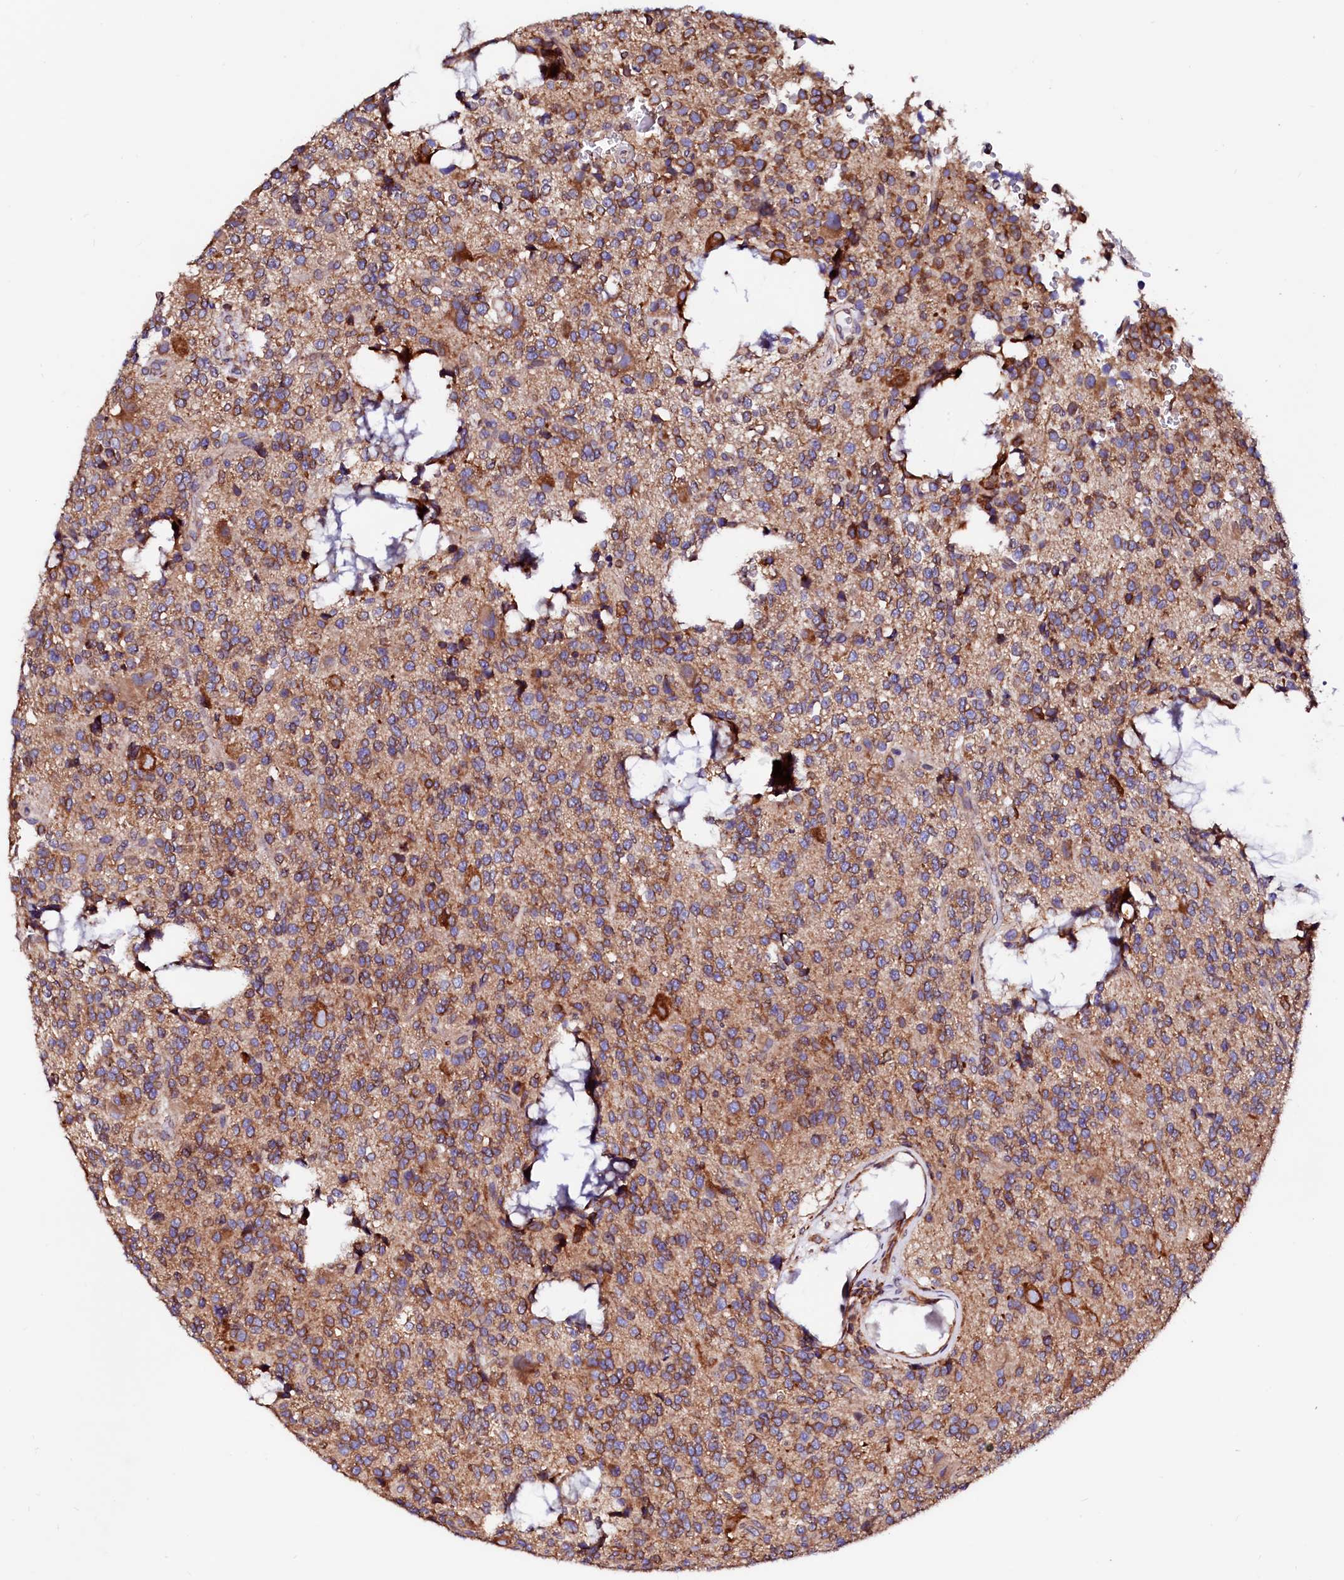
{"staining": {"intensity": "moderate", "quantity": ">75%", "location": "cytoplasmic/membranous"}, "tissue": "glioma", "cell_type": "Tumor cells", "image_type": "cancer", "snomed": [{"axis": "morphology", "description": "Glioma, malignant, High grade"}, {"axis": "topography", "description": "Brain"}], "caption": "A micrograph of human glioma stained for a protein exhibits moderate cytoplasmic/membranous brown staining in tumor cells. The staining is performed using DAB (3,3'-diaminobenzidine) brown chromogen to label protein expression. The nuclei are counter-stained blue using hematoxylin.", "gene": "DERL1", "patient": {"sex": "female", "age": 62}}